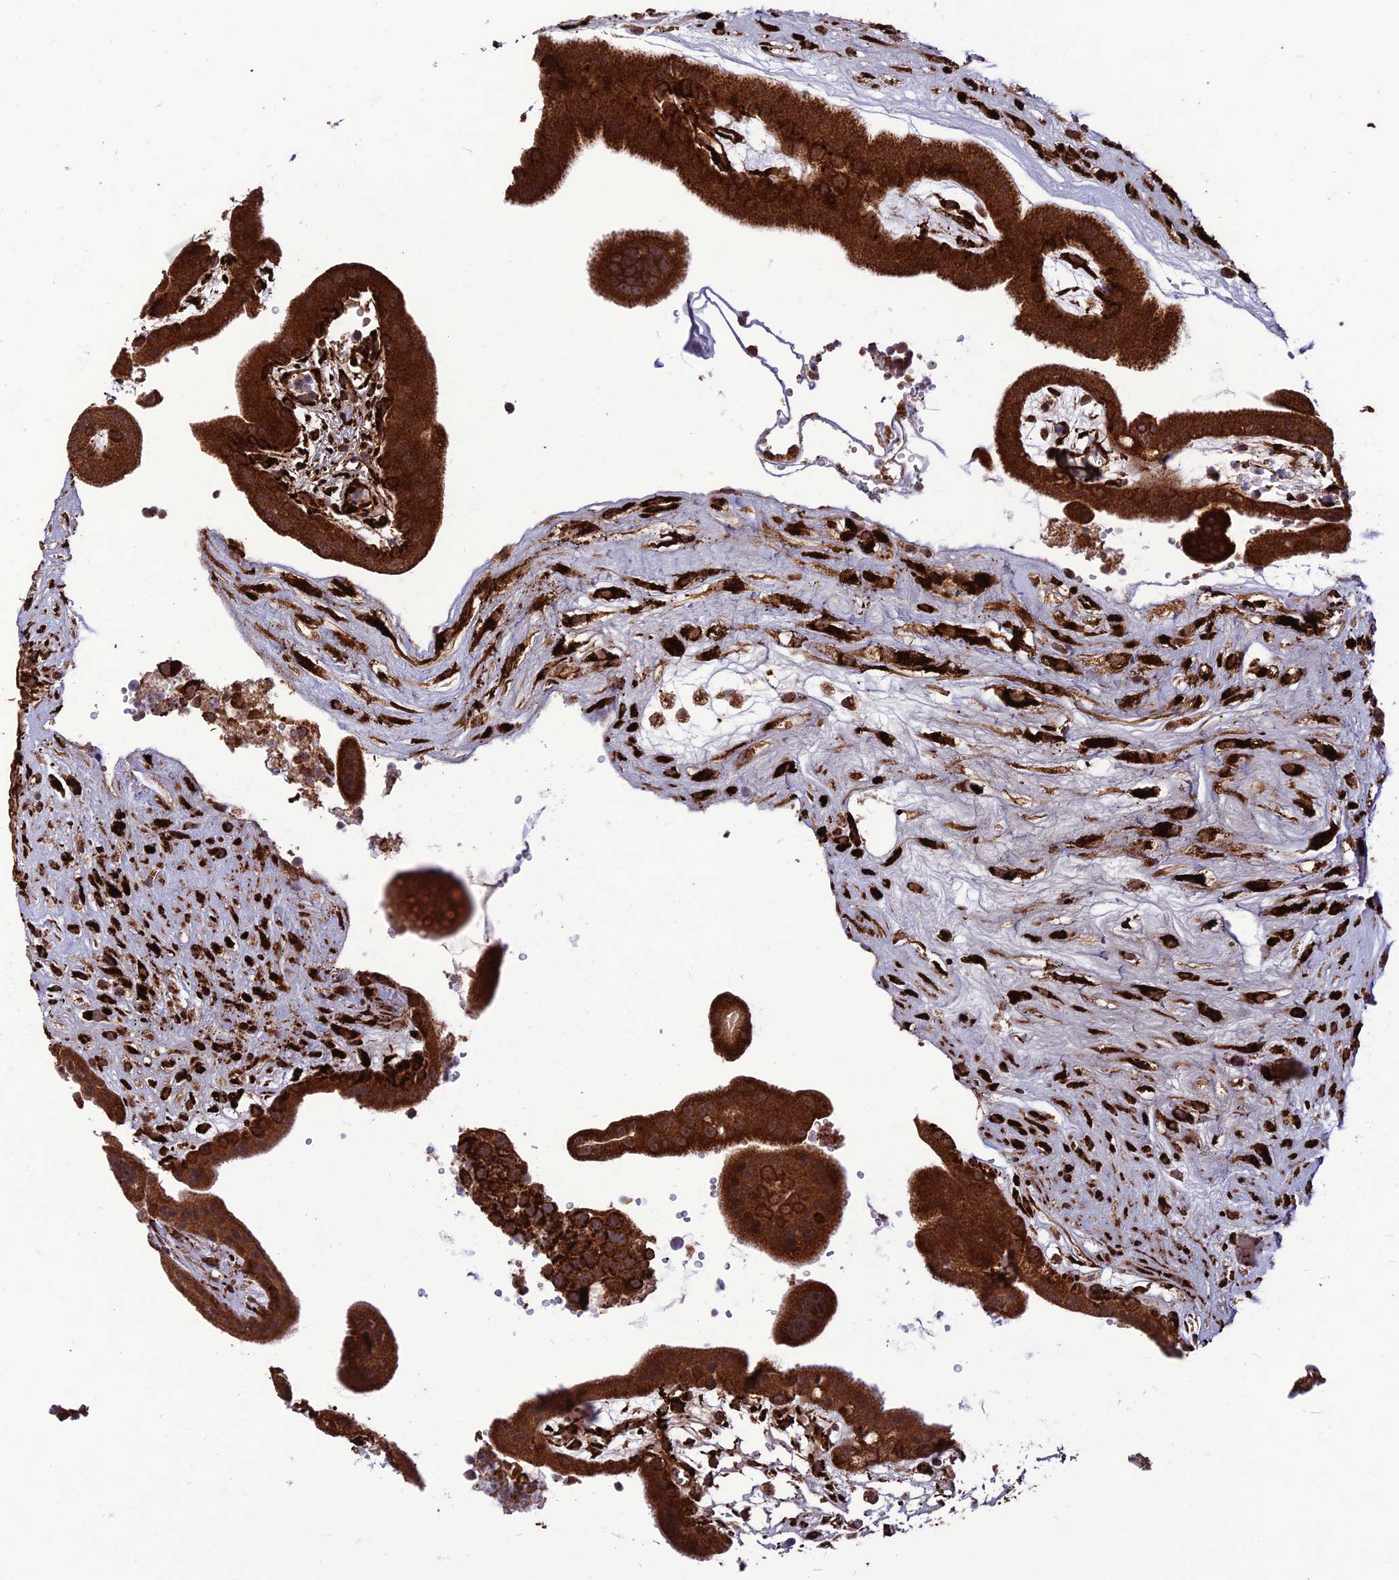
{"staining": {"intensity": "strong", "quantity": ">75%", "location": "cytoplasmic/membranous"}, "tissue": "placenta", "cell_type": "Decidual cells", "image_type": "normal", "snomed": [{"axis": "morphology", "description": "Normal tissue, NOS"}, {"axis": "topography", "description": "Placenta"}], "caption": "Immunohistochemistry histopathology image of normal human placenta stained for a protein (brown), which exhibits high levels of strong cytoplasmic/membranous positivity in approximately >75% of decidual cells.", "gene": "CRTAP", "patient": {"sex": "female", "age": 18}}